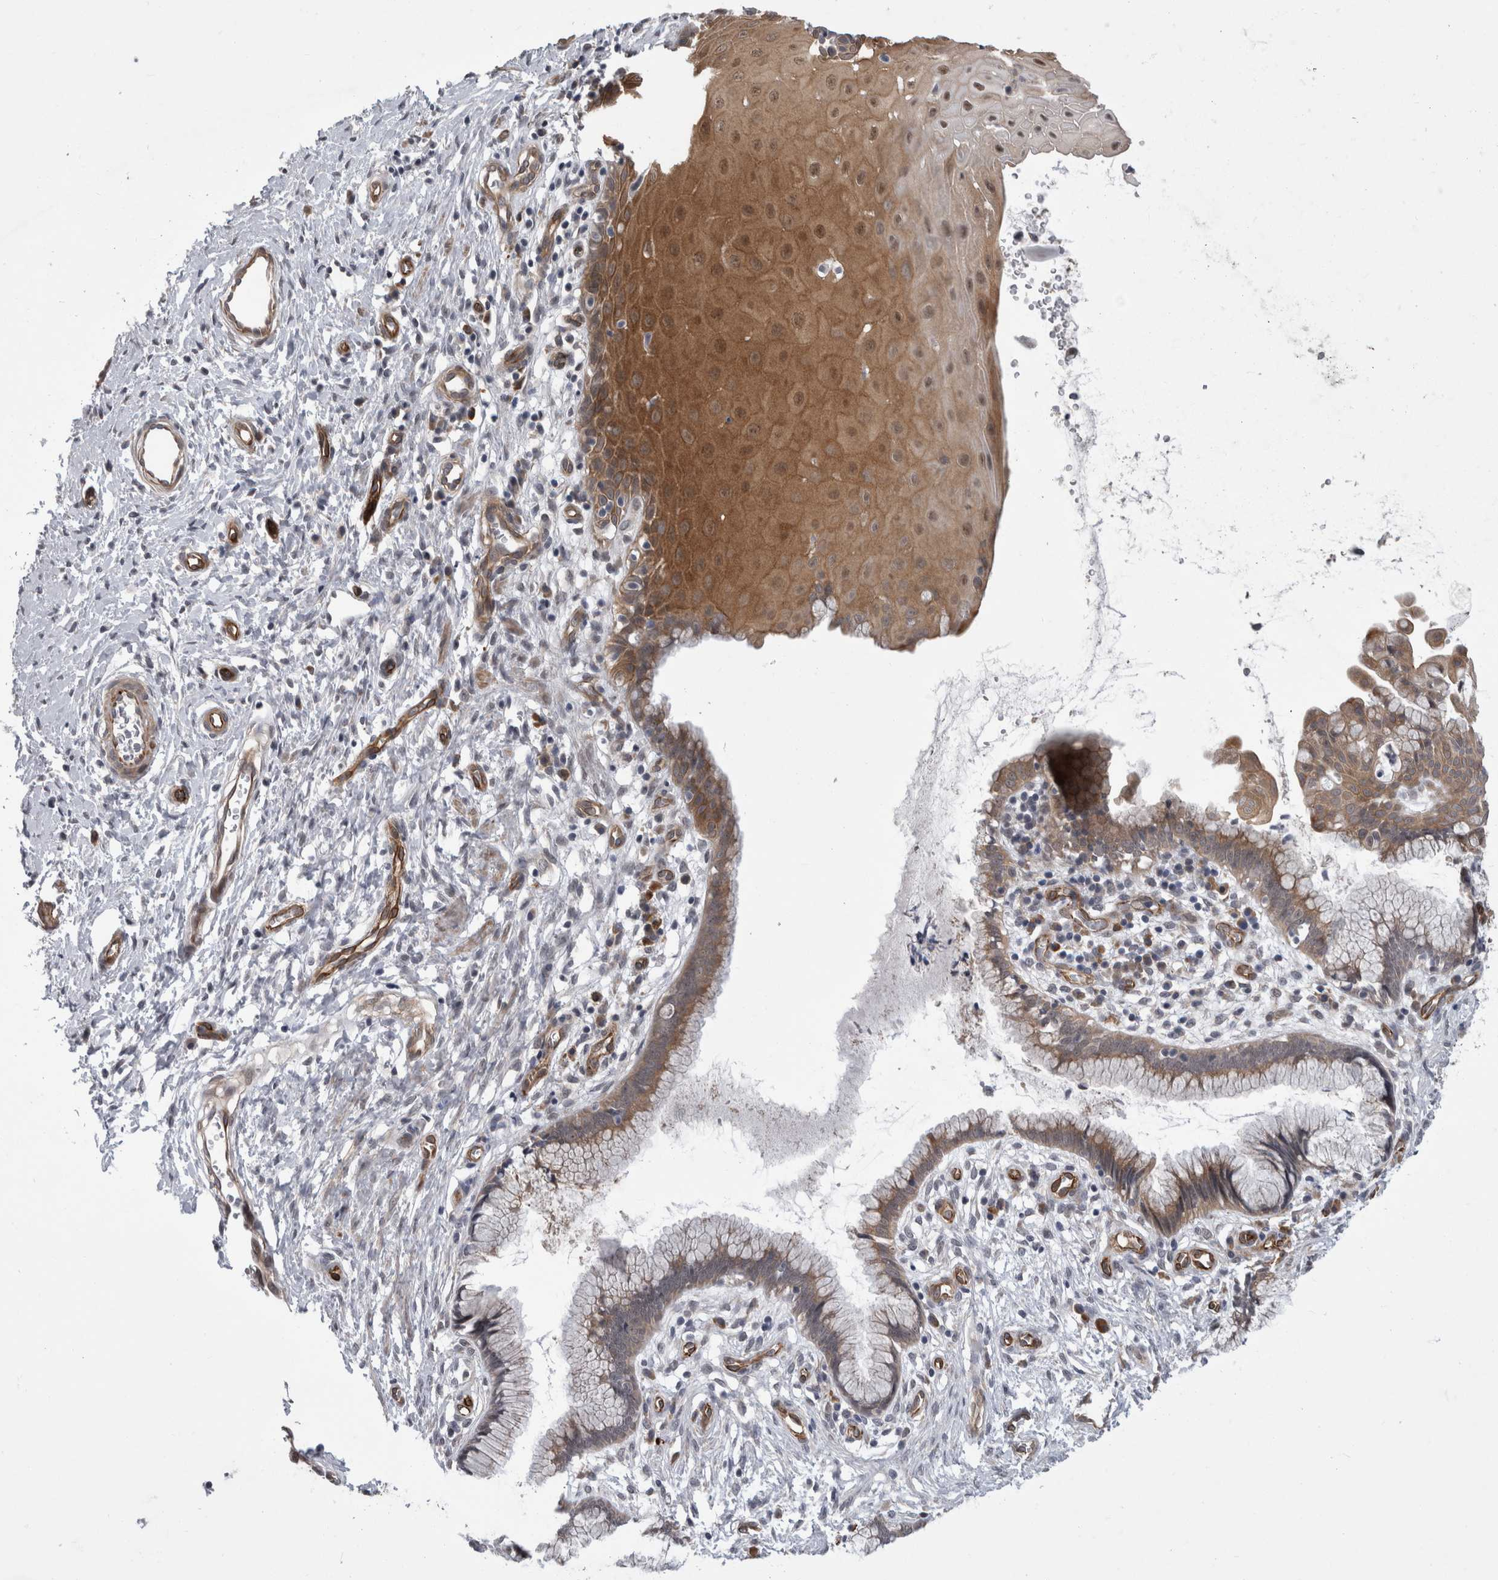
{"staining": {"intensity": "moderate", "quantity": "25%-75%", "location": "cytoplasmic/membranous"}, "tissue": "cervix", "cell_type": "Glandular cells", "image_type": "normal", "snomed": [{"axis": "morphology", "description": "Normal tissue, NOS"}, {"axis": "topography", "description": "Cervix"}], "caption": "Immunohistochemistry photomicrograph of unremarkable human cervix stained for a protein (brown), which shows medium levels of moderate cytoplasmic/membranous expression in approximately 25%-75% of glandular cells.", "gene": "FAM83H", "patient": {"sex": "female", "age": 75}}